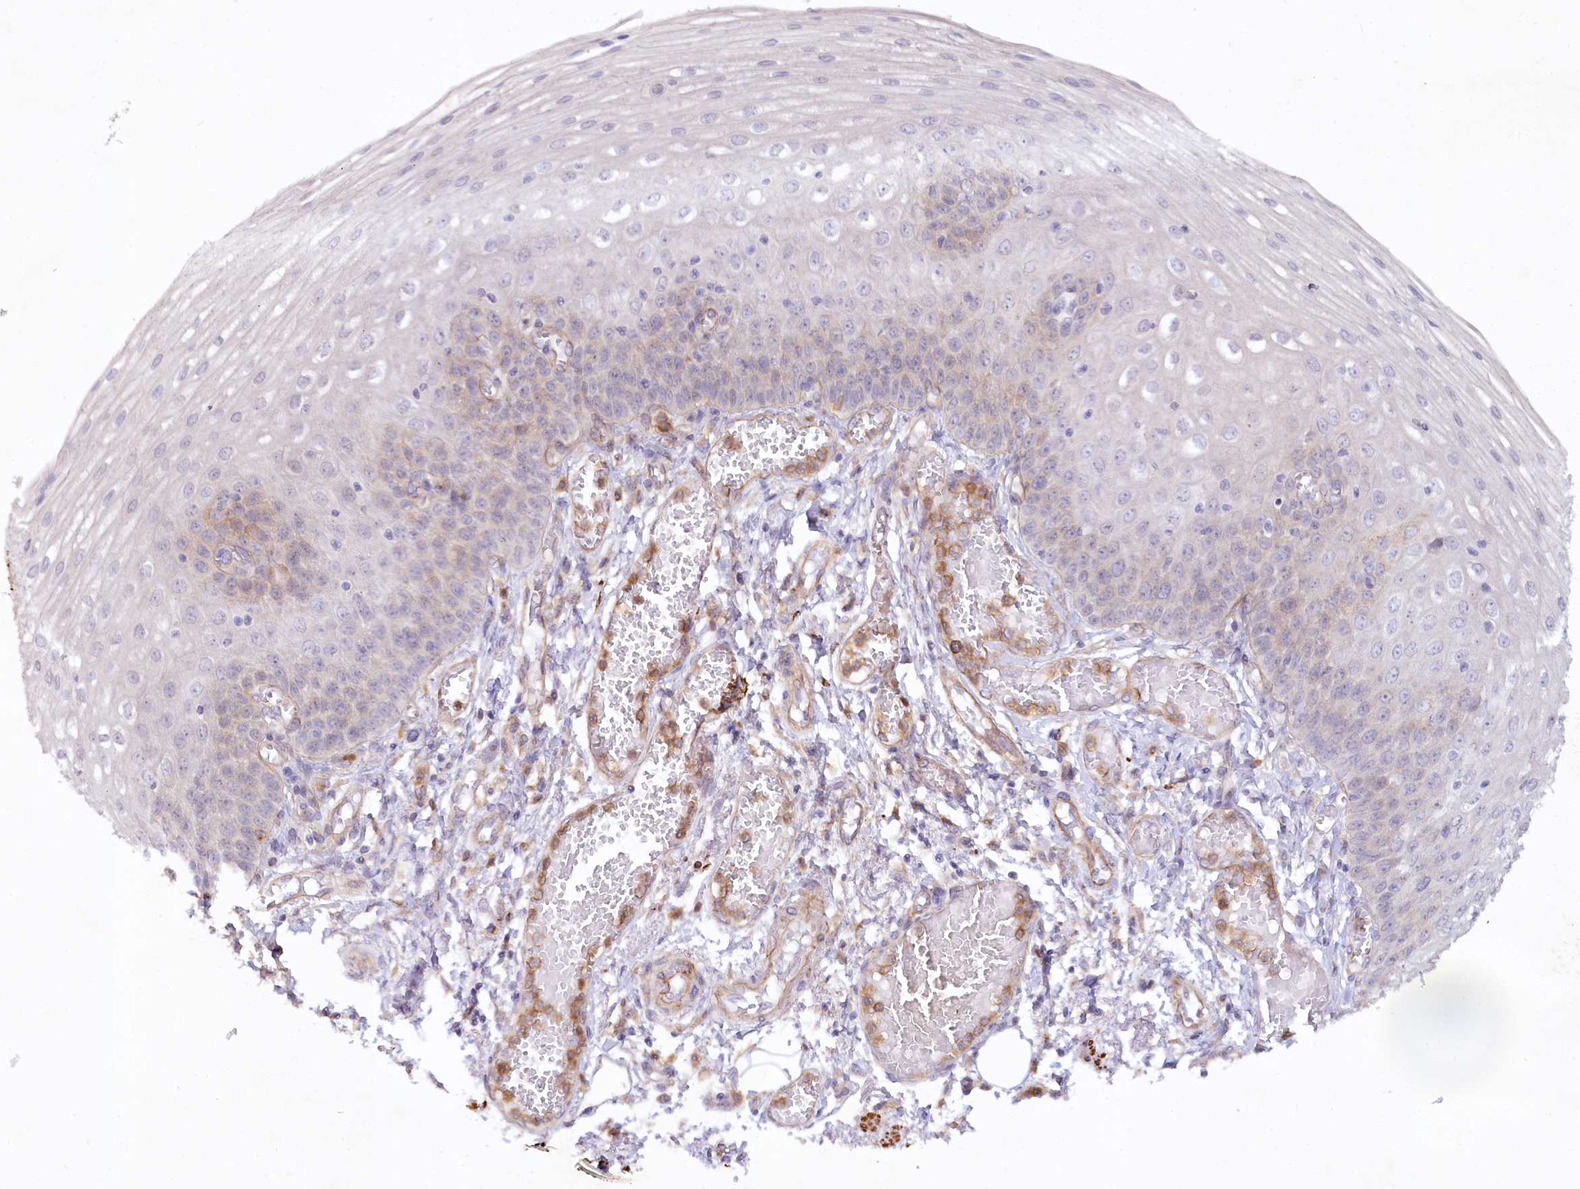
{"staining": {"intensity": "weak", "quantity": "<25%", "location": "cytoplasmic/membranous"}, "tissue": "esophagus", "cell_type": "Squamous epithelial cells", "image_type": "normal", "snomed": [{"axis": "morphology", "description": "Normal tissue, NOS"}, {"axis": "topography", "description": "Esophagus"}], "caption": "The micrograph shows no significant staining in squamous epithelial cells of esophagus.", "gene": "ALDH3B1", "patient": {"sex": "male", "age": 81}}